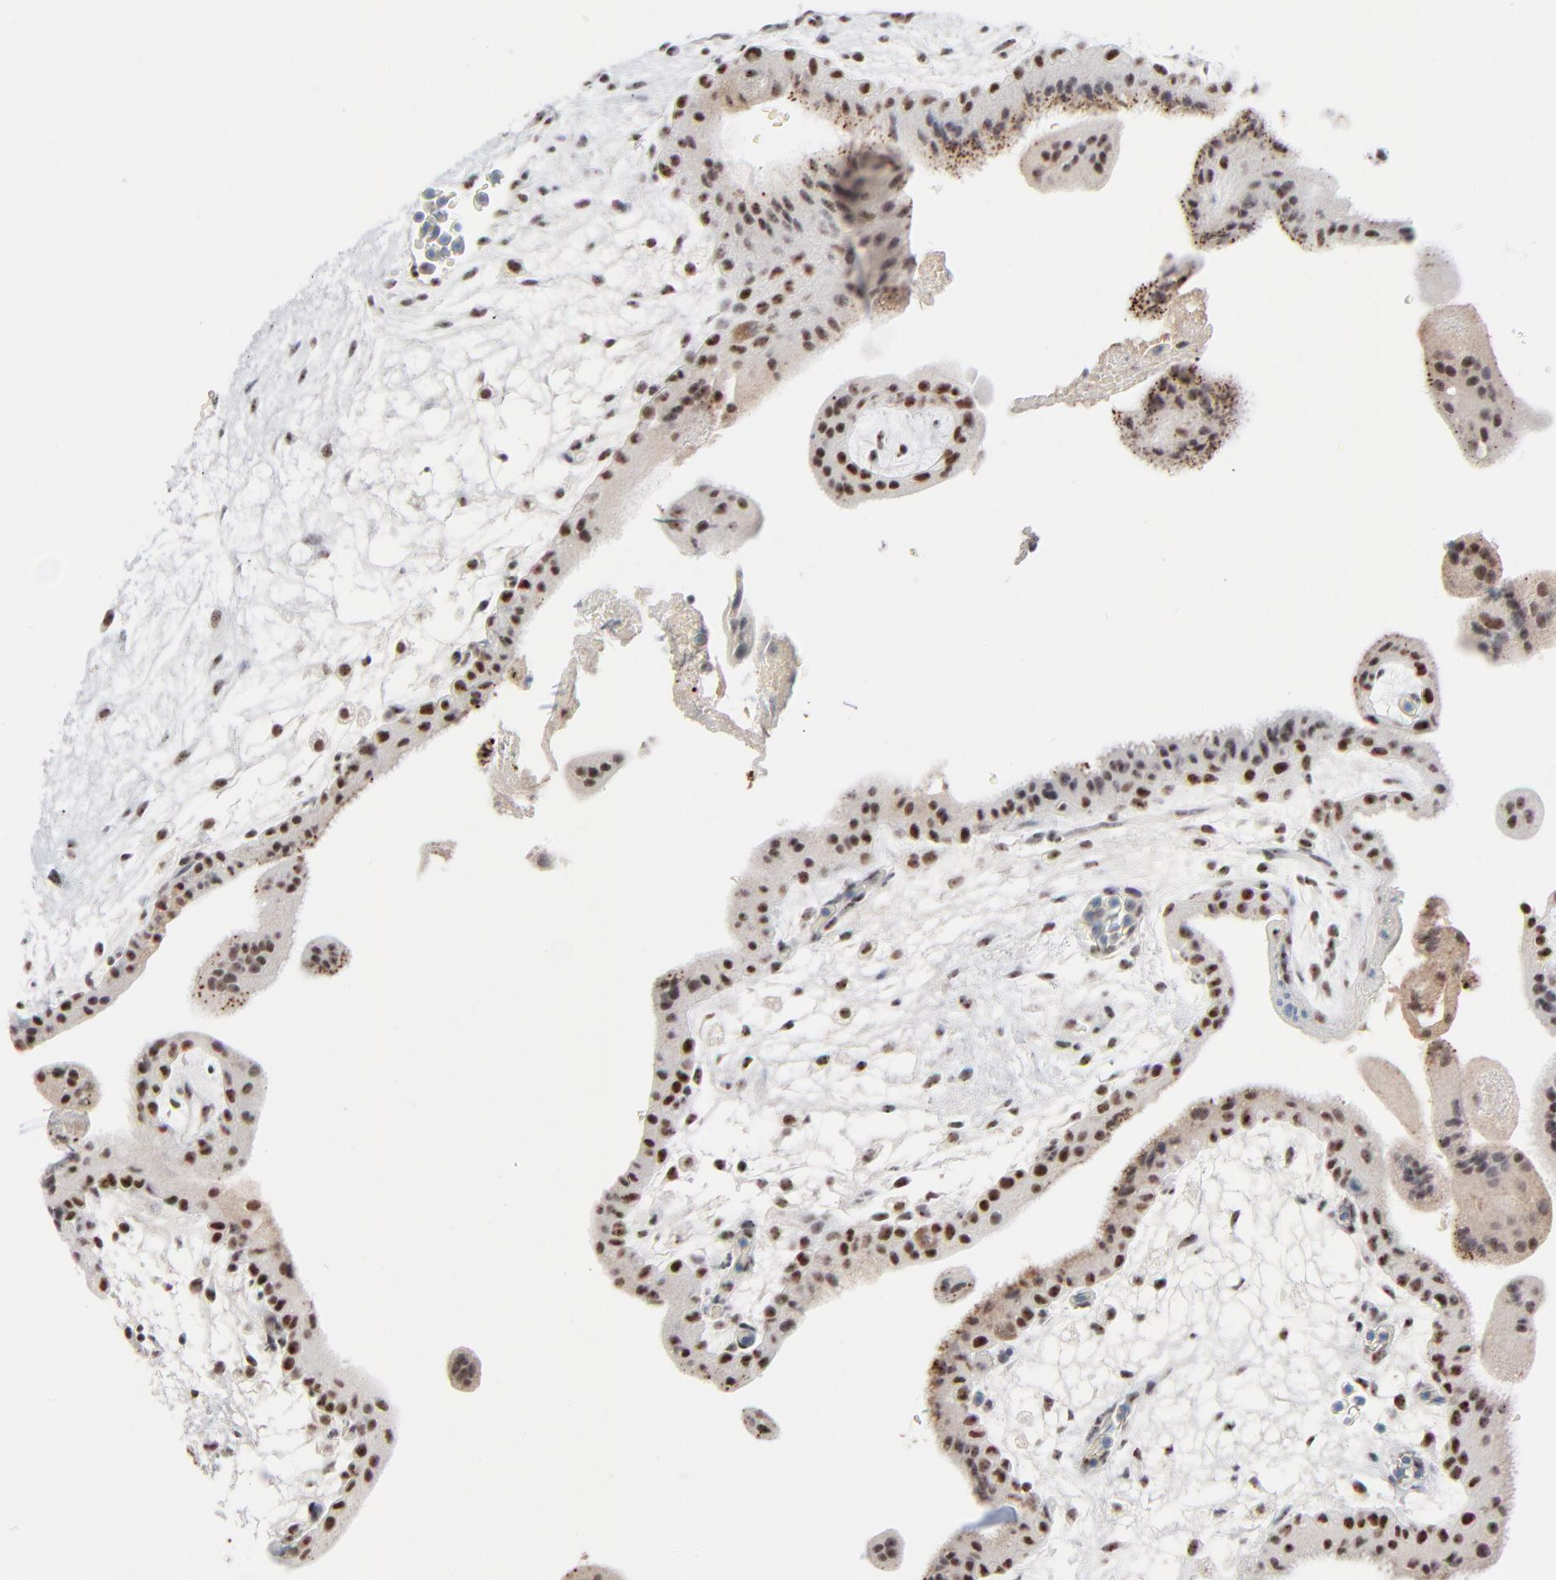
{"staining": {"intensity": "moderate", "quantity": "25%-75%", "location": "nuclear"}, "tissue": "placenta", "cell_type": "Decidual cells", "image_type": "normal", "snomed": [{"axis": "morphology", "description": "Normal tissue, NOS"}, {"axis": "topography", "description": "Placenta"}], "caption": "DAB (3,3'-diaminobenzidine) immunohistochemical staining of normal placenta shows moderate nuclear protein expression in about 25%-75% of decidual cells.", "gene": "MPHOSPH6", "patient": {"sex": "female", "age": 35}}